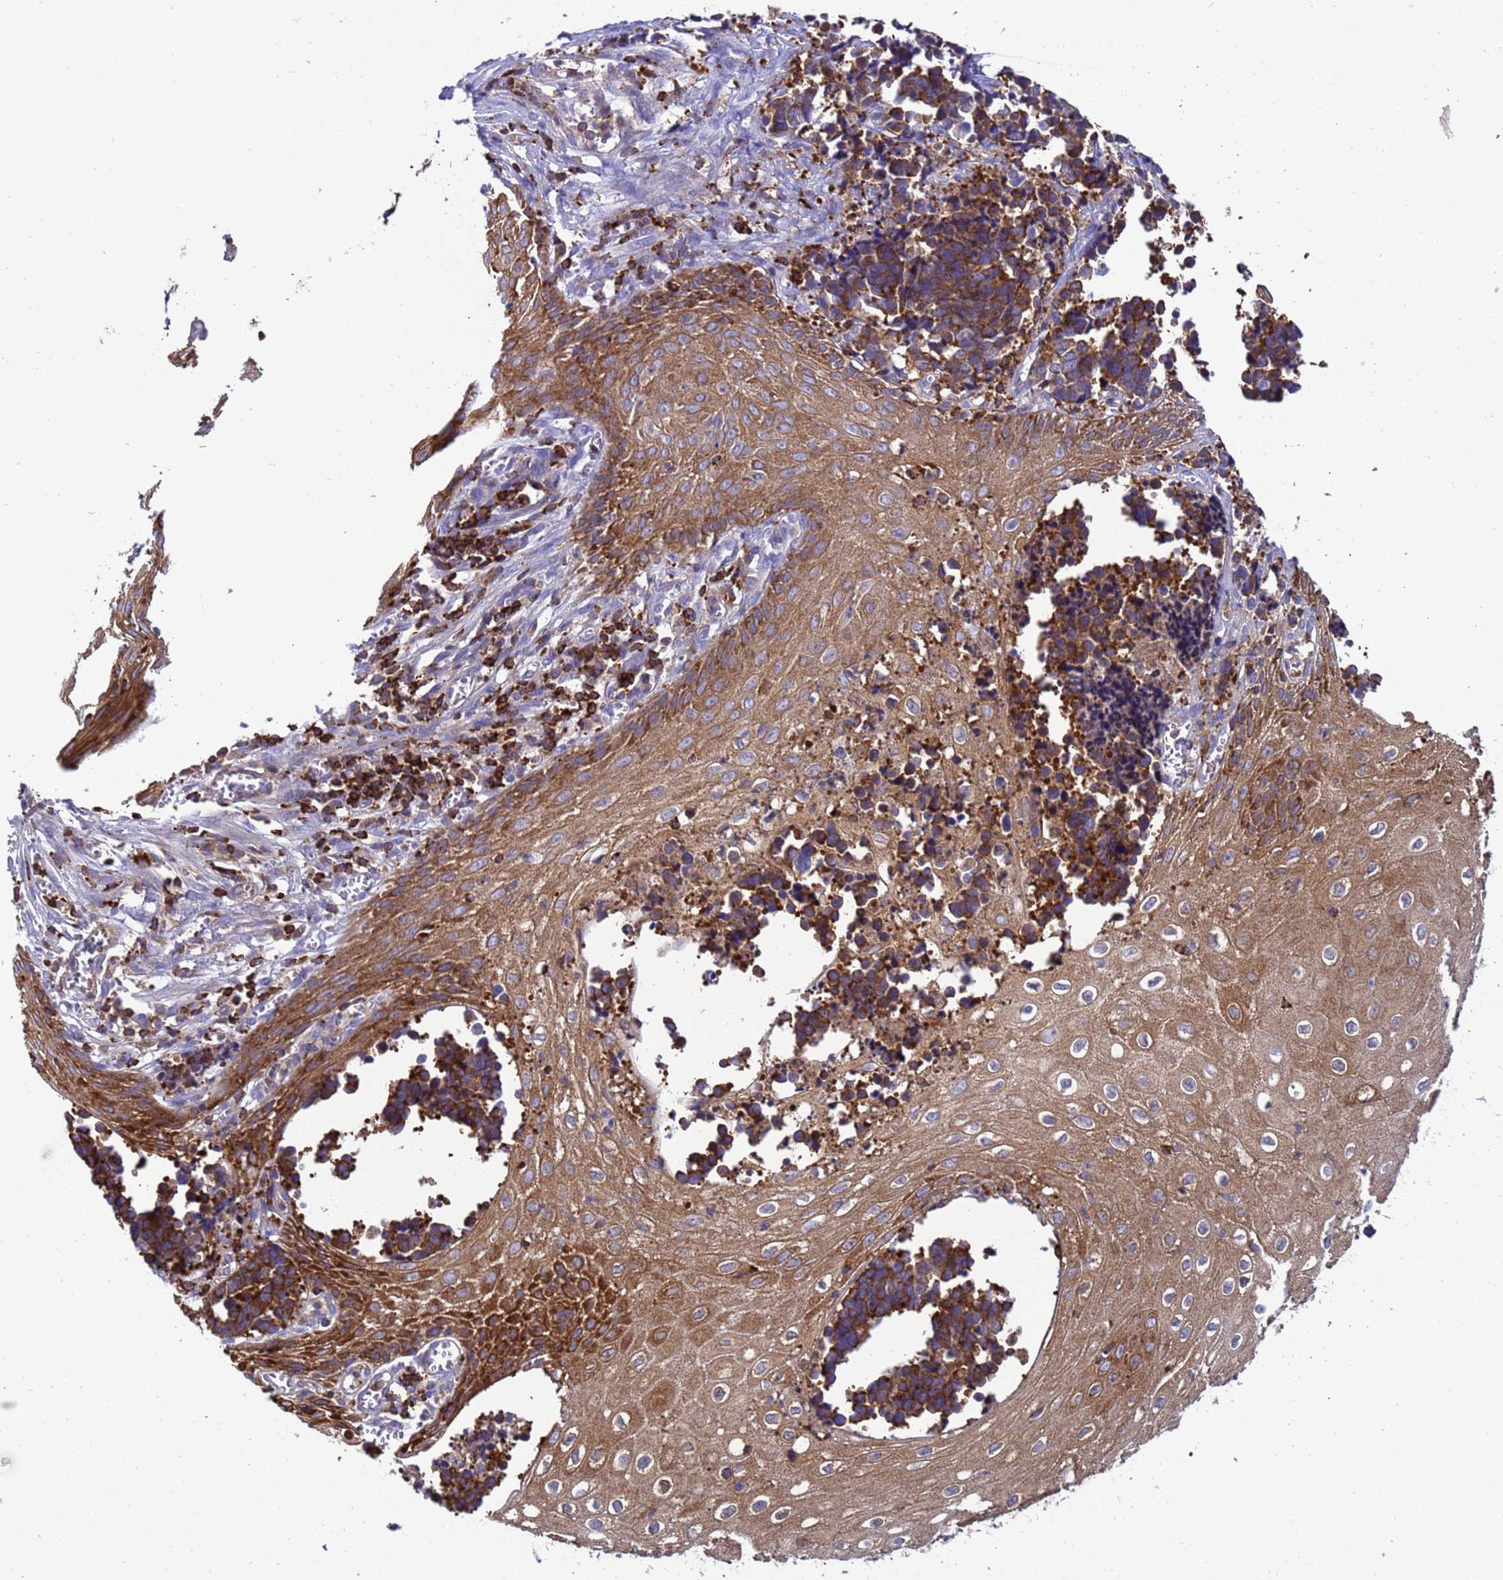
{"staining": {"intensity": "moderate", "quantity": ">75%", "location": "cytoplasmic/membranous"}, "tissue": "cervical cancer", "cell_type": "Tumor cells", "image_type": "cancer", "snomed": [{"axis": "morphology", "description": "Normal tissue, NOS"}, {"axis": "morphology", "description": "Squamous cell carcinoma, NOS"}, {"axis": "topography", "description": "Cervix"}], "caption": "Tumor cells reveal medium levels of moderate cytoplasmic/membranous positivity in about >75% of cells in cervical squamous cell carcinoma.", "gene": "EZR", "patient": {"sex": "female", "age": 35}}